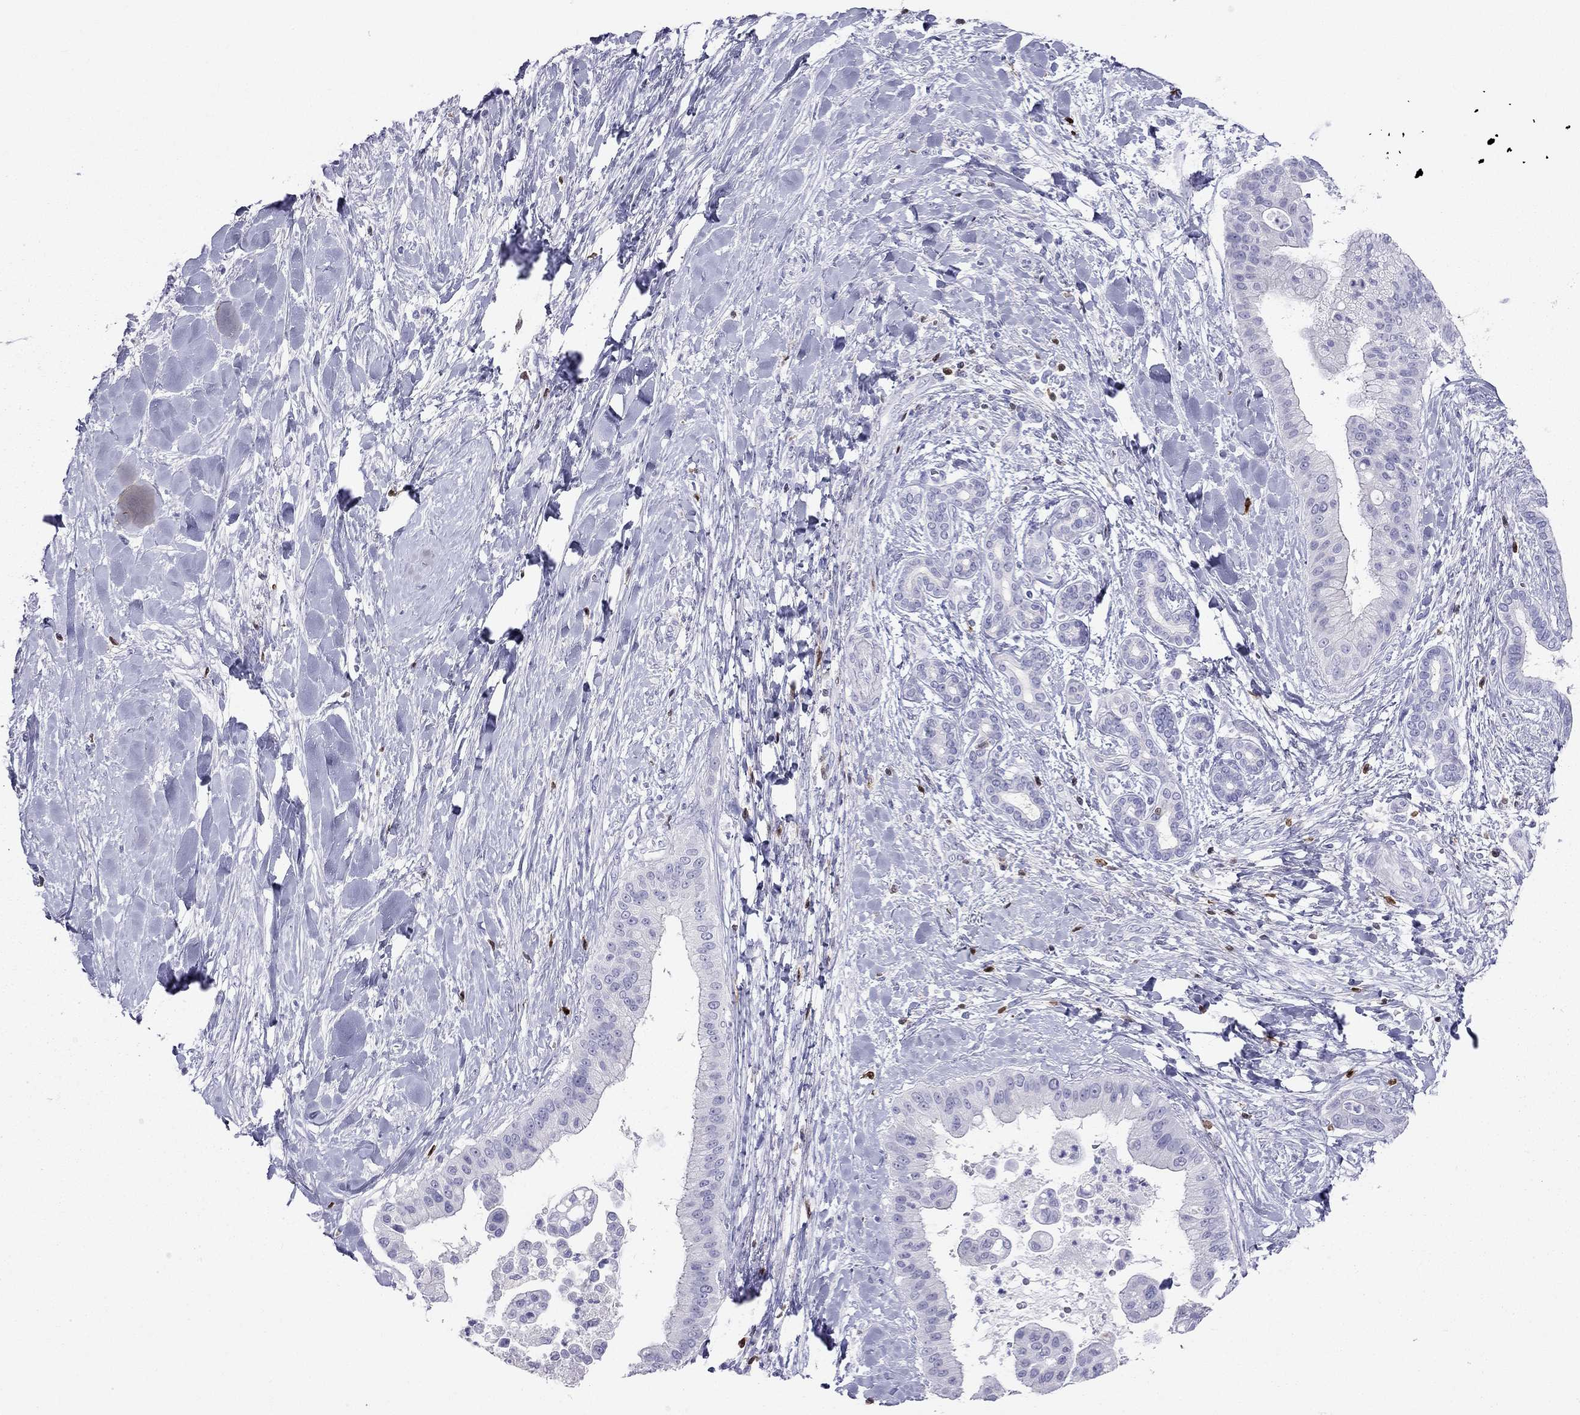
{"staining": {"intensity": "negative", "quantity": "none", "location": "none"}, "tissue": "liver cancer", "cell_type": "Tumor cells", "image_type": "cancer", "snomed": [{"axis": "morphology", "description": "Cholangiocarcinoma"}, {"axis": "topography", "description": "Liver"}], "caption": "Protein analysis of liver cancer reveals no significant positivity in tumor cells.", "gene": "SH2D2A", "patient": {"sex": "female", "age": 54}}